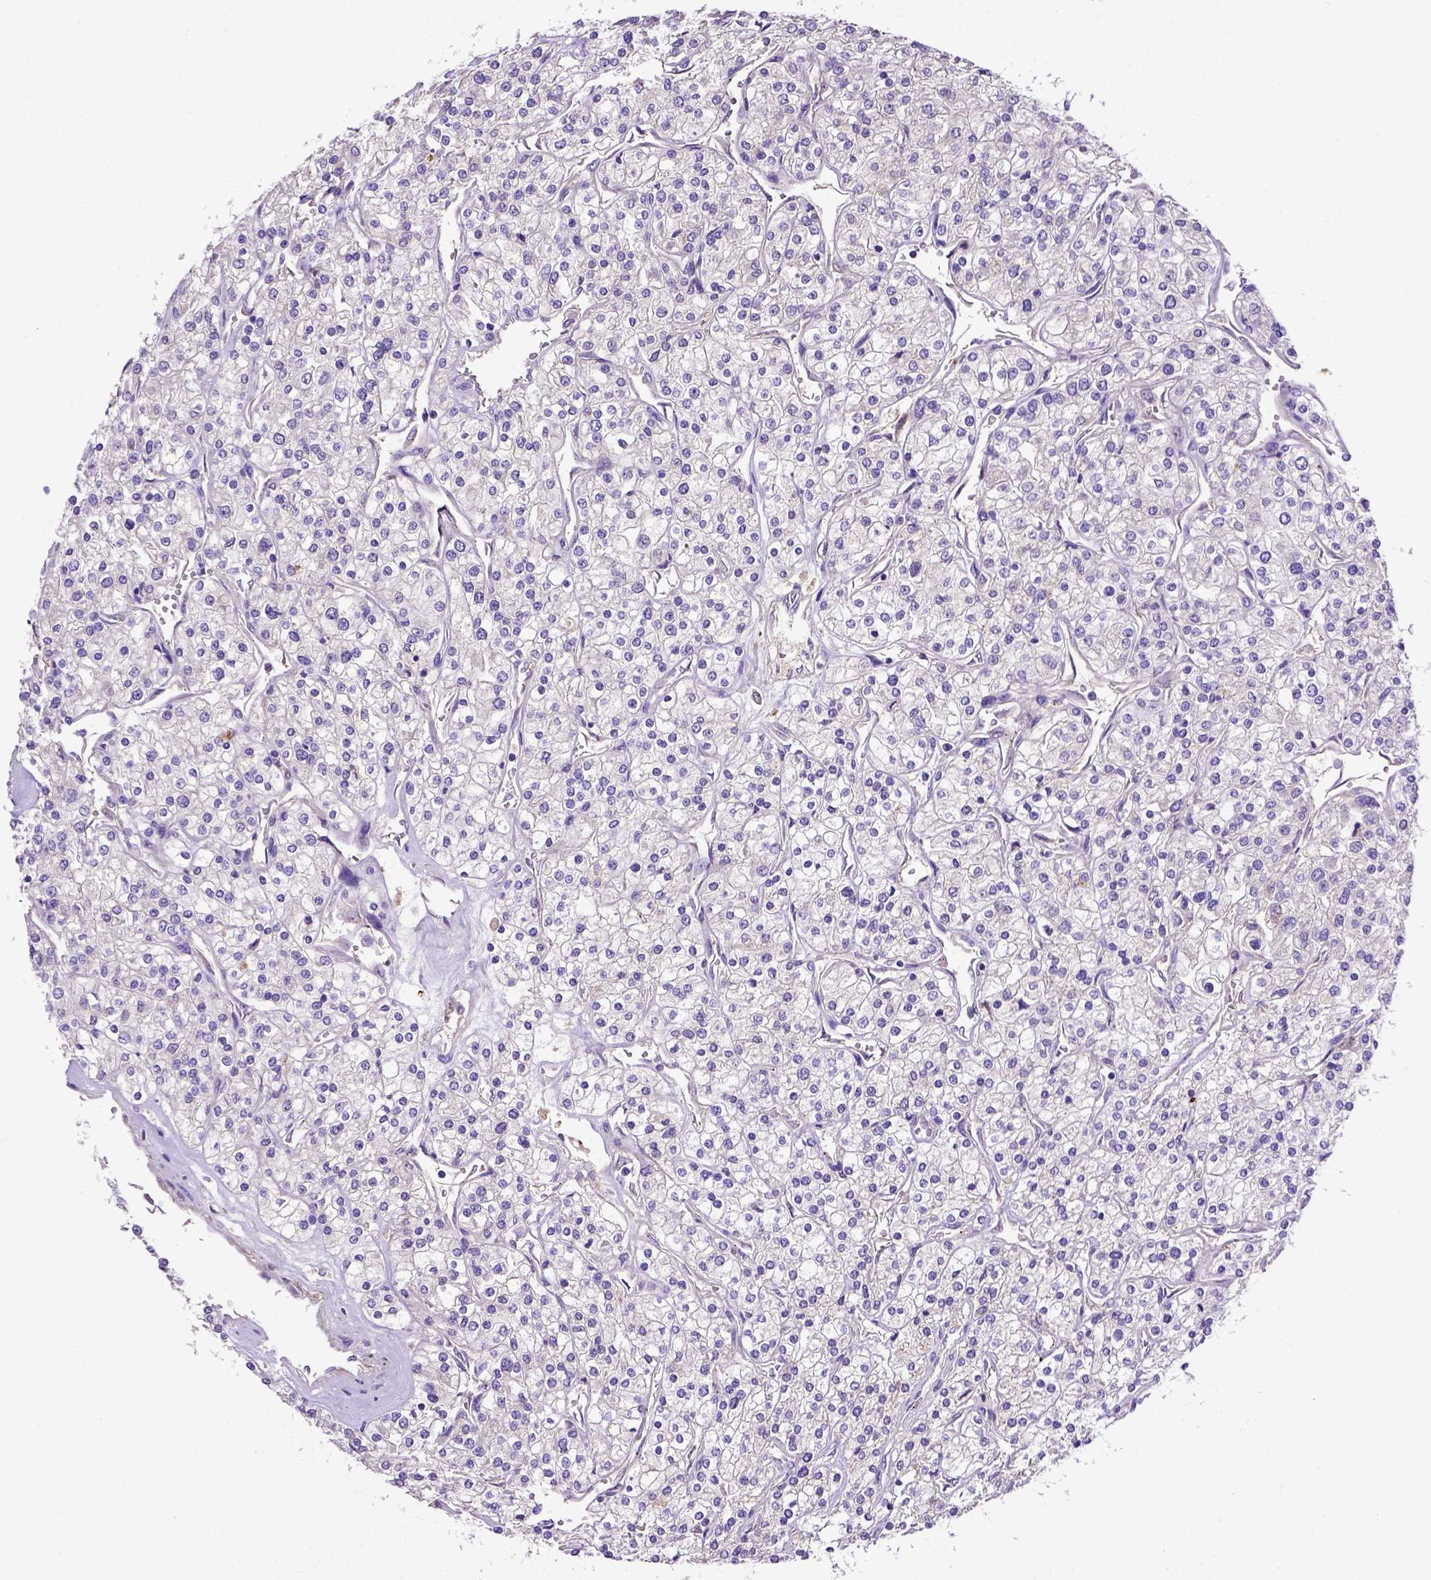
{"staining": {"intensity": "negative", "quantity": "none", "location": "none"}, "tissue": "renal cancer", "cell_type": "Tumor cells", "image_type": "cancer", "snomed": [{"axis": "morphology", "description": "Adenocarcinoma, NOS"}, {"axis": "topography", "description": "Kidney"}], "caption": "Human renal cancer (adenocarcinoma) stained for a protein using immunohistochemistry (IHC) exhibits no staining in tumor cells.", "gene": "ADAM12", "patient": {"sex": "male", "age": 80}}